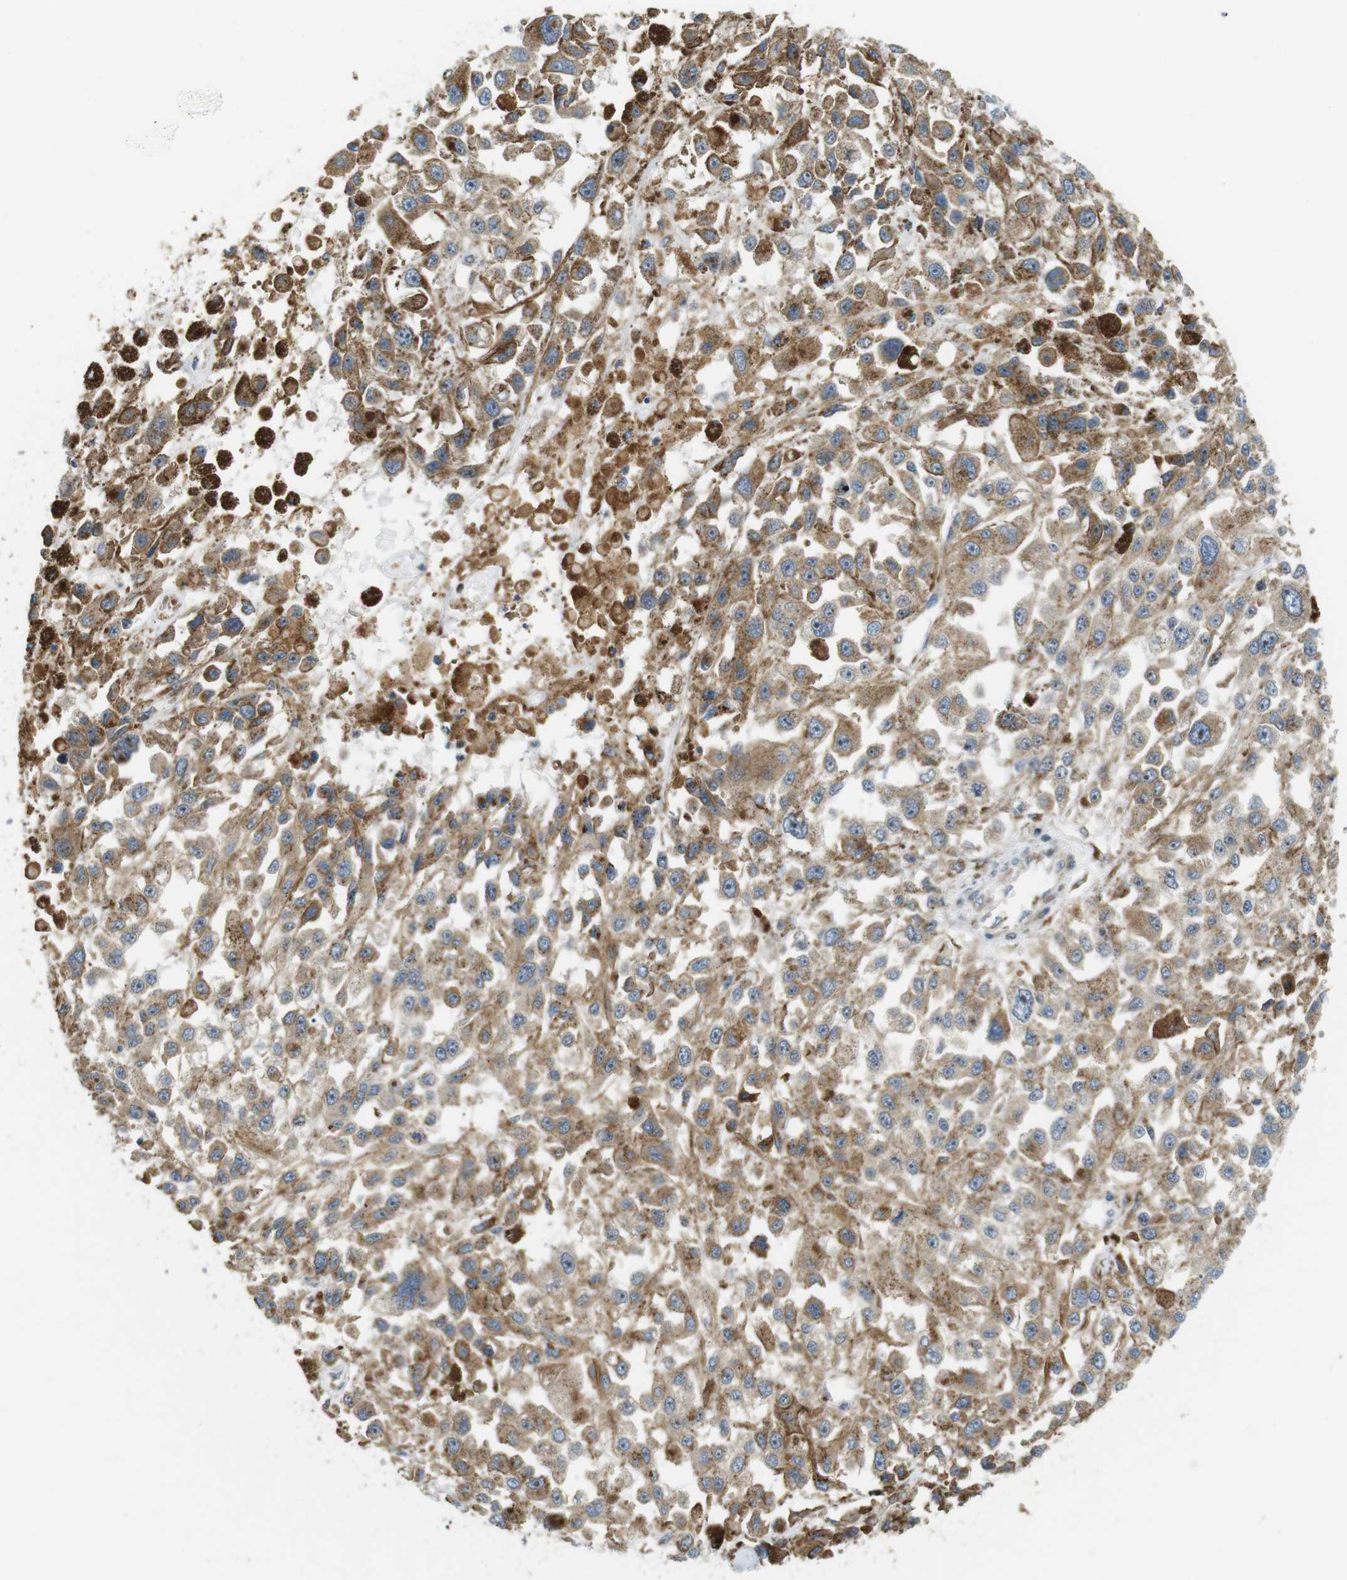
{"staining": {"intensity": "moderate", "quantity": ">75%", "location": "cytoplasmic/membranous"}, "tissue": "melanoma", "cell_type": "Tumor cells", "image_type": "cancer", "snomed": [{"axis": "morphology", "description": "Malignant melanoma, Metastatic site"}, {"axis": "topography", "description": "Lymph node"}], "caption": "The micrograph reveals staining of melanoma, revealing moderate cytoplasmic/membranous protein positivity (brown color) within tumor cells.", "gene": "TMEM143", "patient": {"sex": "male", "age": 59}}